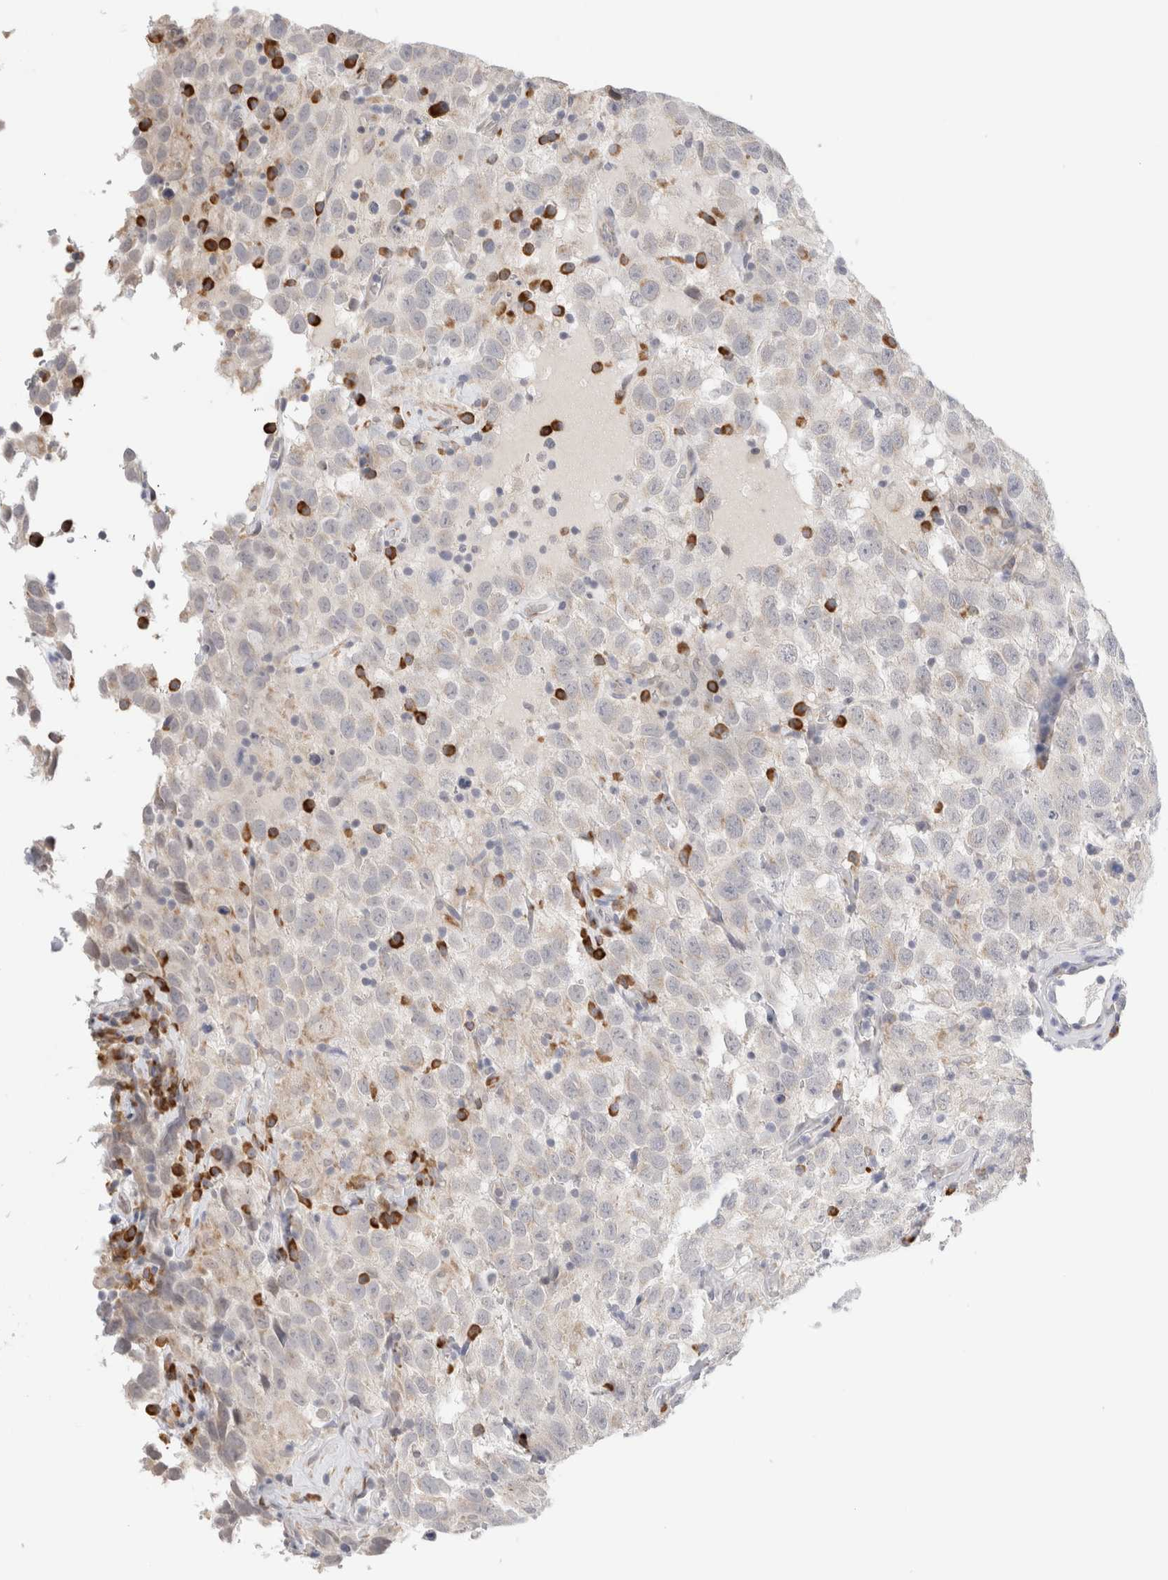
{"staining": {"intensity": "negative", "quantity": "none", "location": "none"}, "tissue": "testis cancer", "cell_type": "Tumor cells", "image_type": "cancer", "snomed": [{"axis": "morphology", "description": "Seminoma, NOS"}, {"axis": "topography", "description": "Testis"}], "caption": "High power microscopy photomicrograph of an immunohistochemistry micrograph of testis cancer (seminoma), revealing no significant staining in tumor cells.", "gene": "HDLBP", "patient": {"sex": "male", "age": 41}}